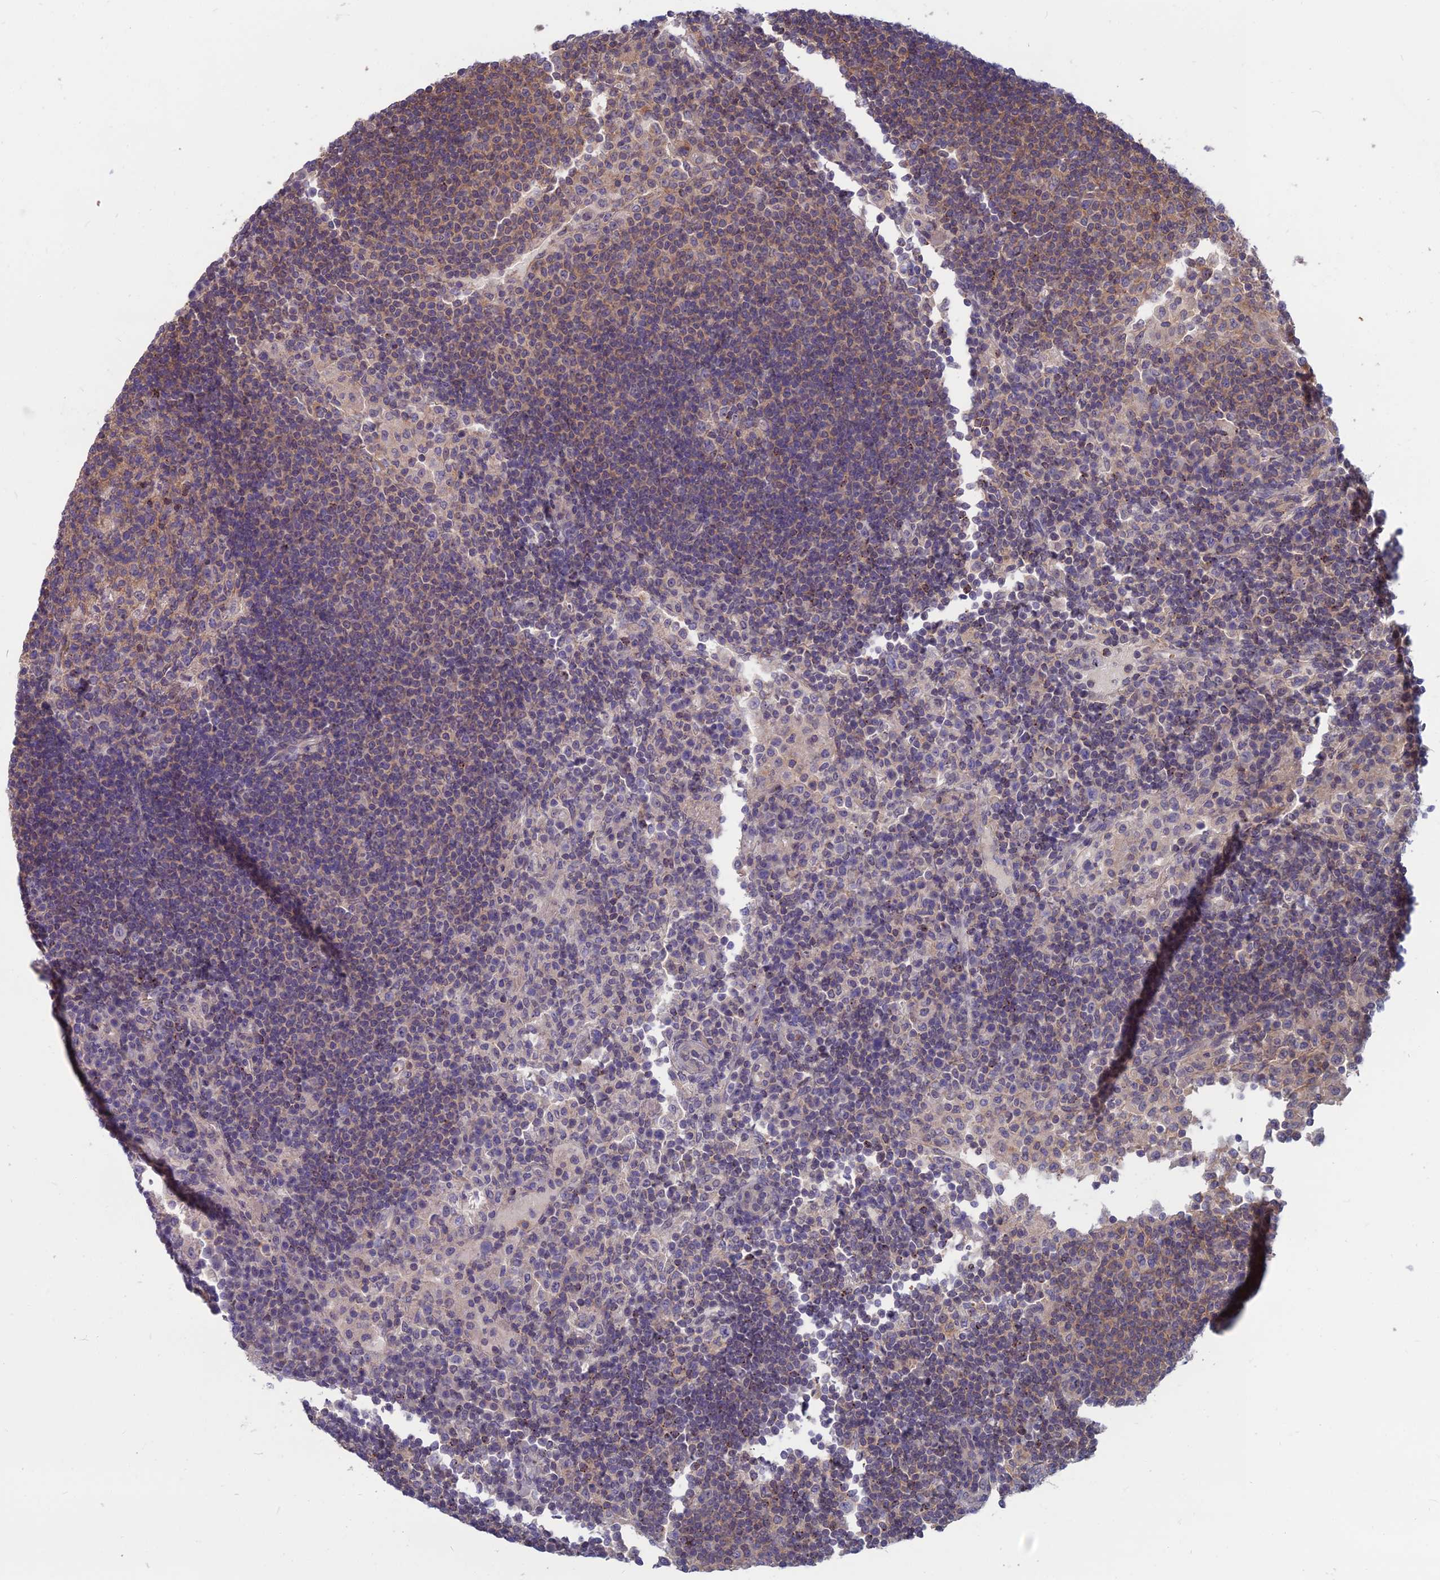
{"staining": {"intensity": "weak", "quantity": "<25%", "location": "cytoplasmic/membranous"}, "tissue": "lymph node", "cell_type": "Germinal center cells", "image_type": "normal", "snomed": [{"axis": "morphology", "description": "Normal tissue, NOS"}, {"axis": "topography", "description": "Lymph node"}], "caption": "IHC image of benign lymph node stained for a protein (brown), which shows no staining in germinal center cells.", "gene": "OPA3", "patient": {"sex": "female", "age": 53}}